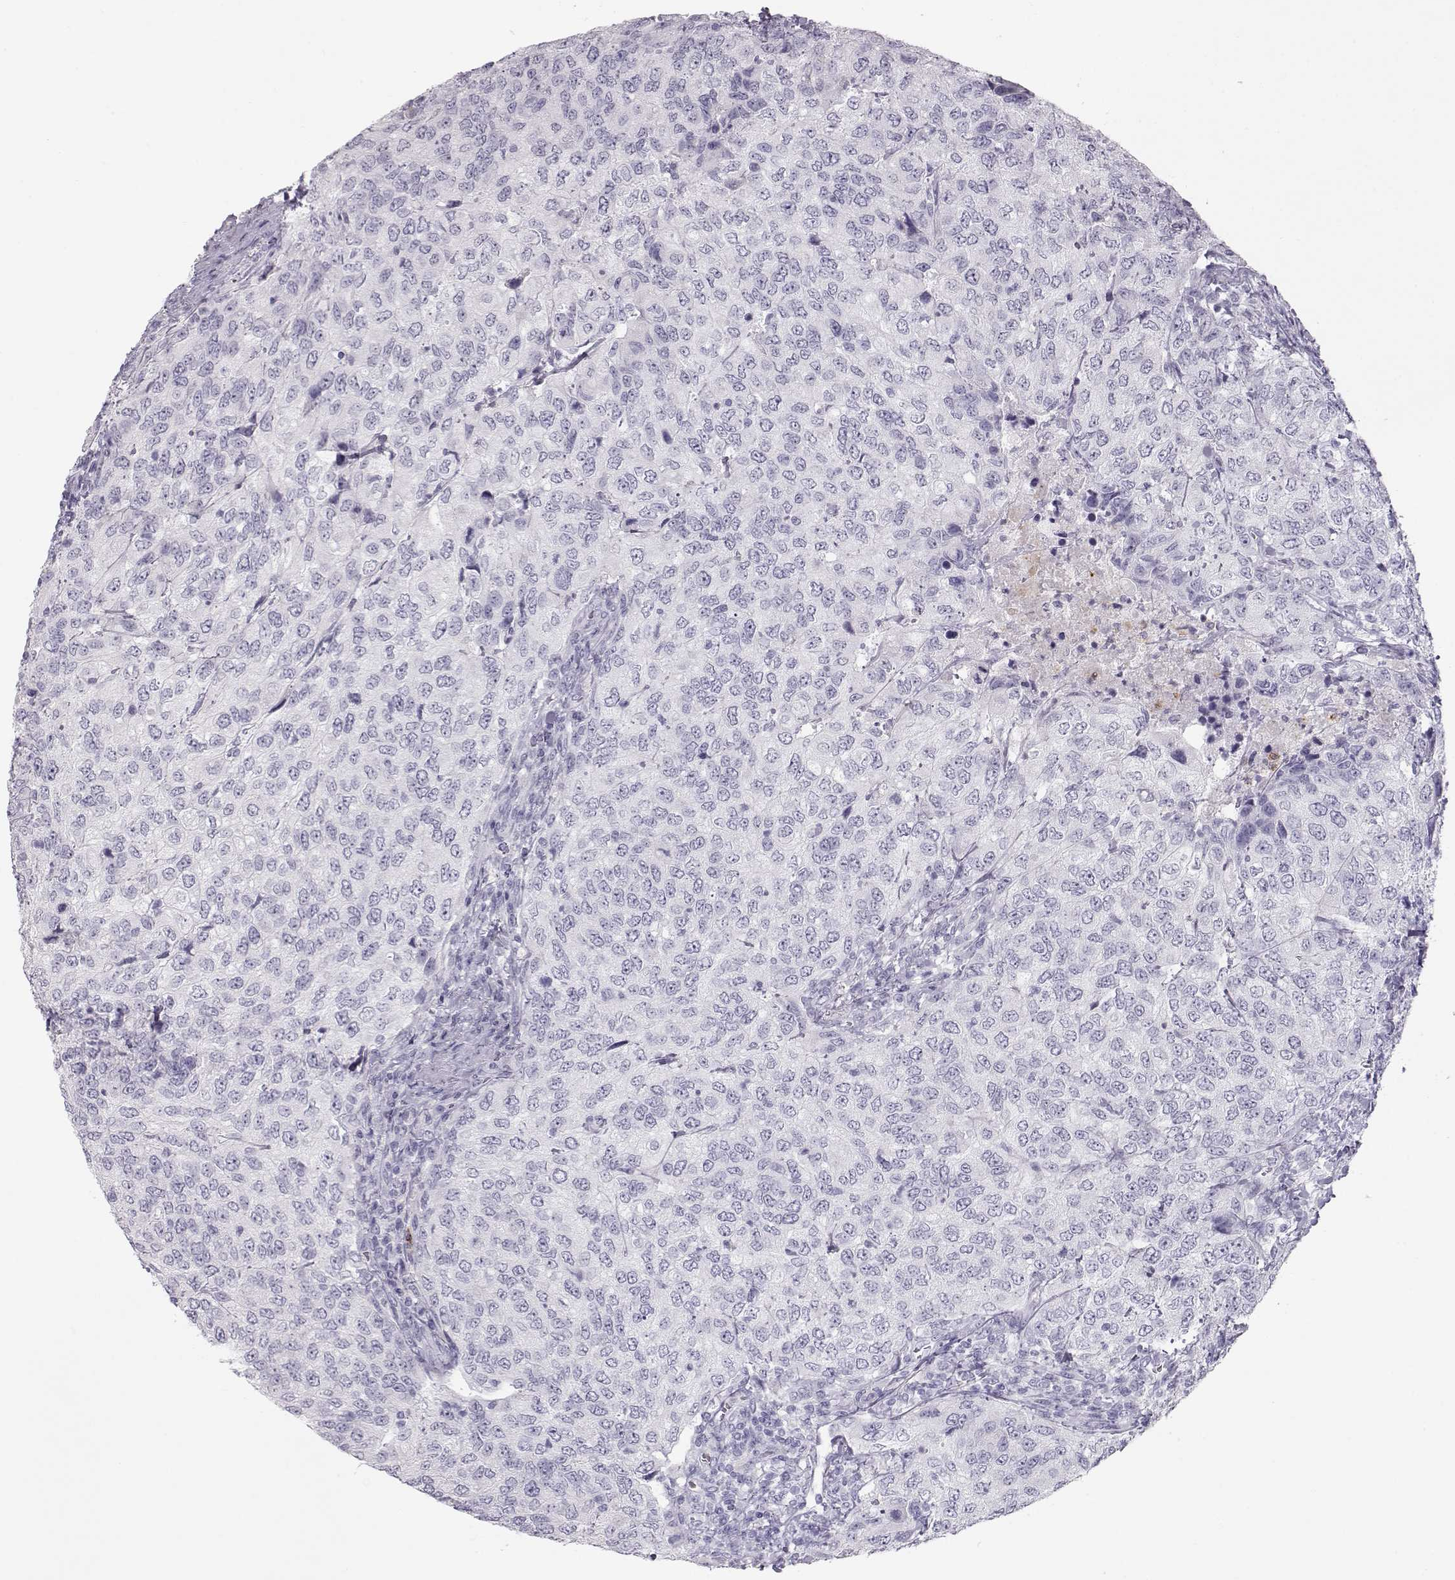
{"staining": {"intensity": "negative", "quantity": "none", "location": "none"}, "tissue": "urothelial cancer", "cell_type": "Tumor cells", "image_type": "cancer", "snomed": [{"axis": "morphology", "description": "Urothelial carcinoma, High grade"}, {"axis": "topography", "description": "Urinary bladder"}], "caption": "Immunohistochemical staining of human urothelial cancer shows no significant expression in tumor cells.", "gene": "MIP", "patient": {"sex": "female", "age": 78}}